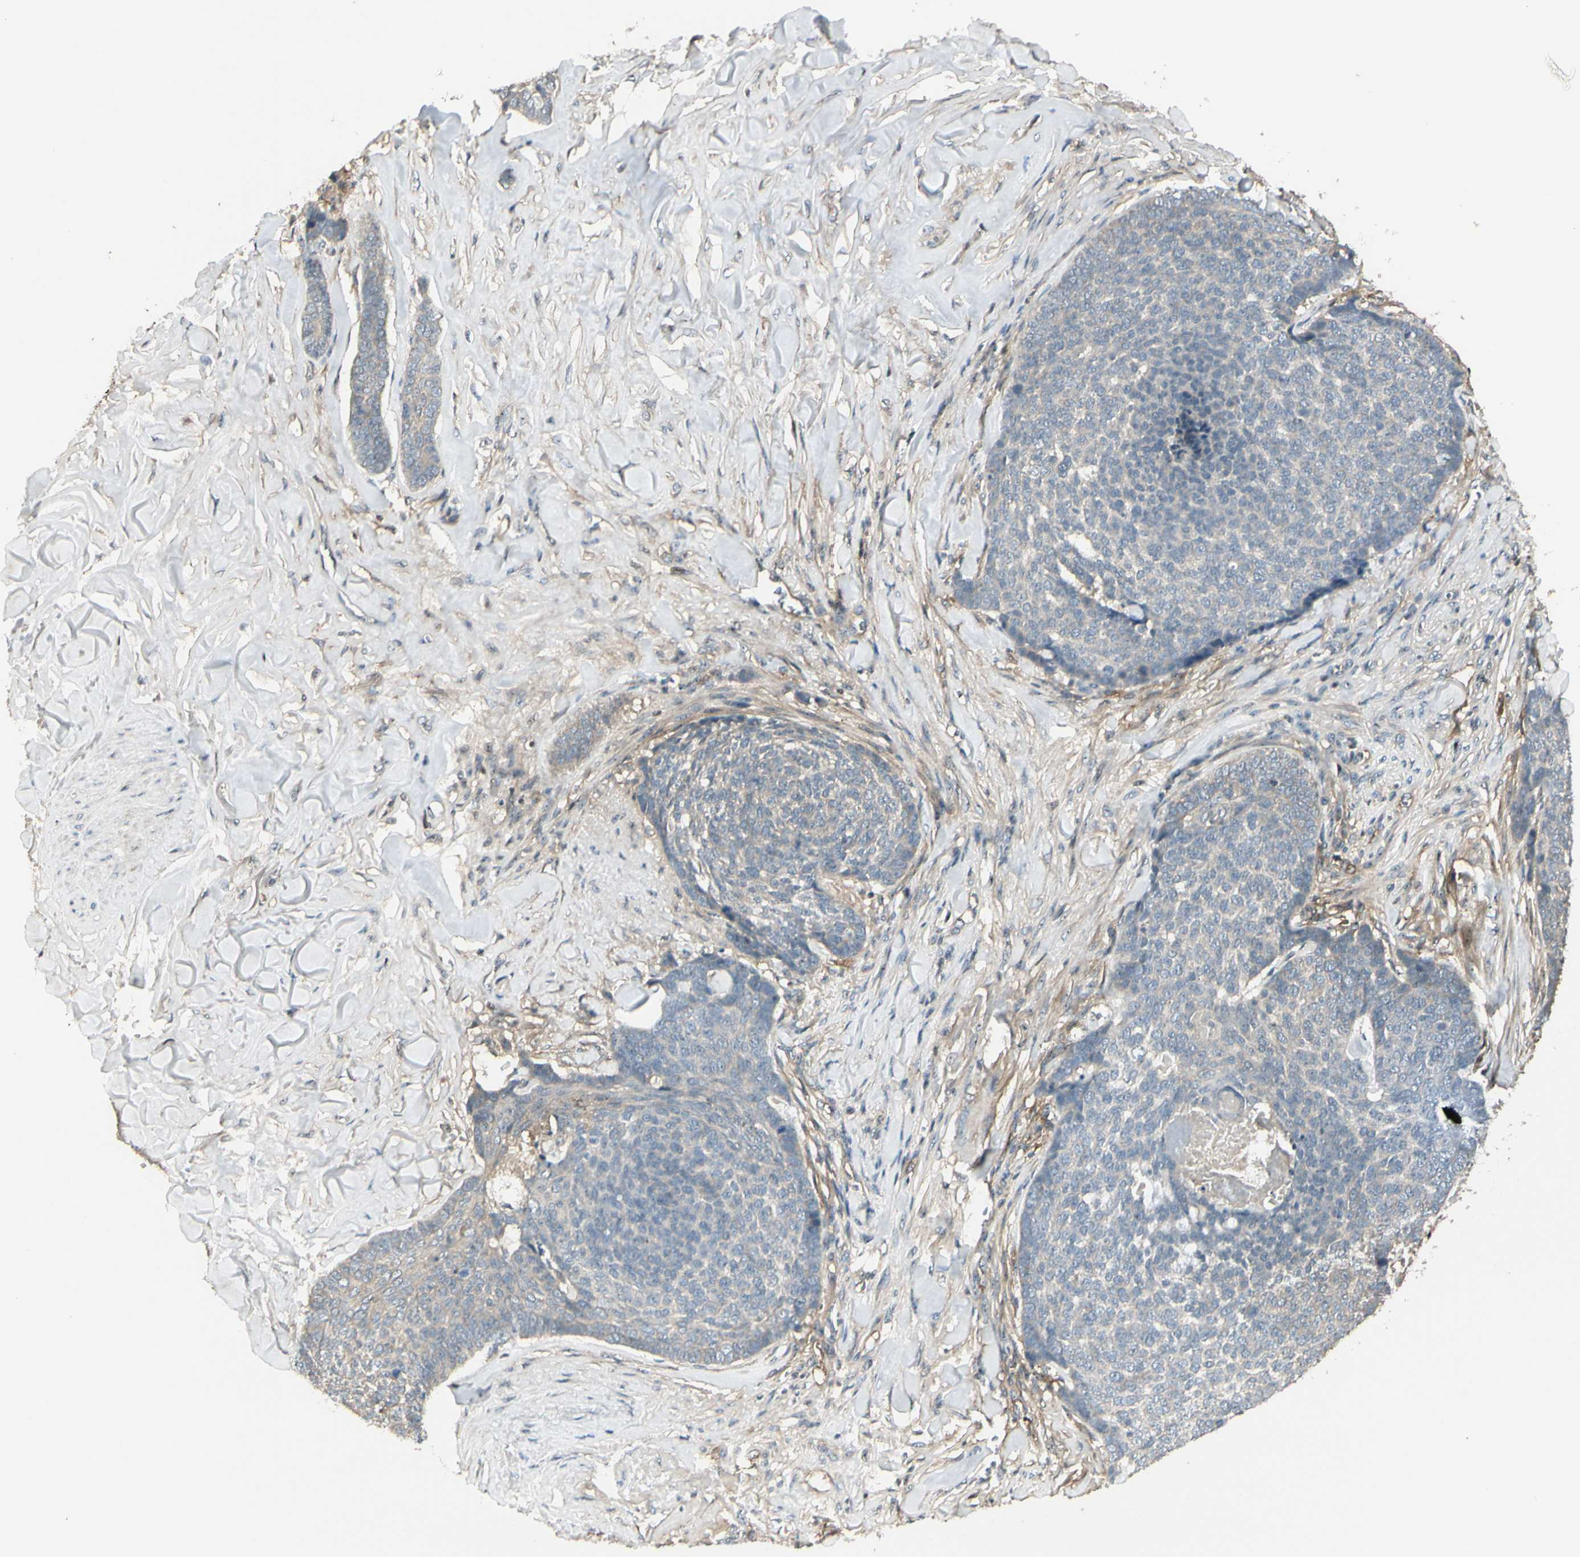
{"staining": {"intensity": "weak", "quantity": ">75%", "location": "cytoplasmic/membranous"}, "tissue": "skin cancer", "cell_type": "Tumor cells", "image_type": "cancer", "snomed": [{"axis": "morphology", "description": "Basal cell carcinoma"}, {"axis": "topography", "description": "Skin"}], "caption": "Human skin basal cell carcinoma stained for a protein (brown) exhibits weak cytoplasmic/membranous positive staining in about >75% of tumor cells.", "gene": "NFYA", "patient": {"sex": "male", "age": 84}}